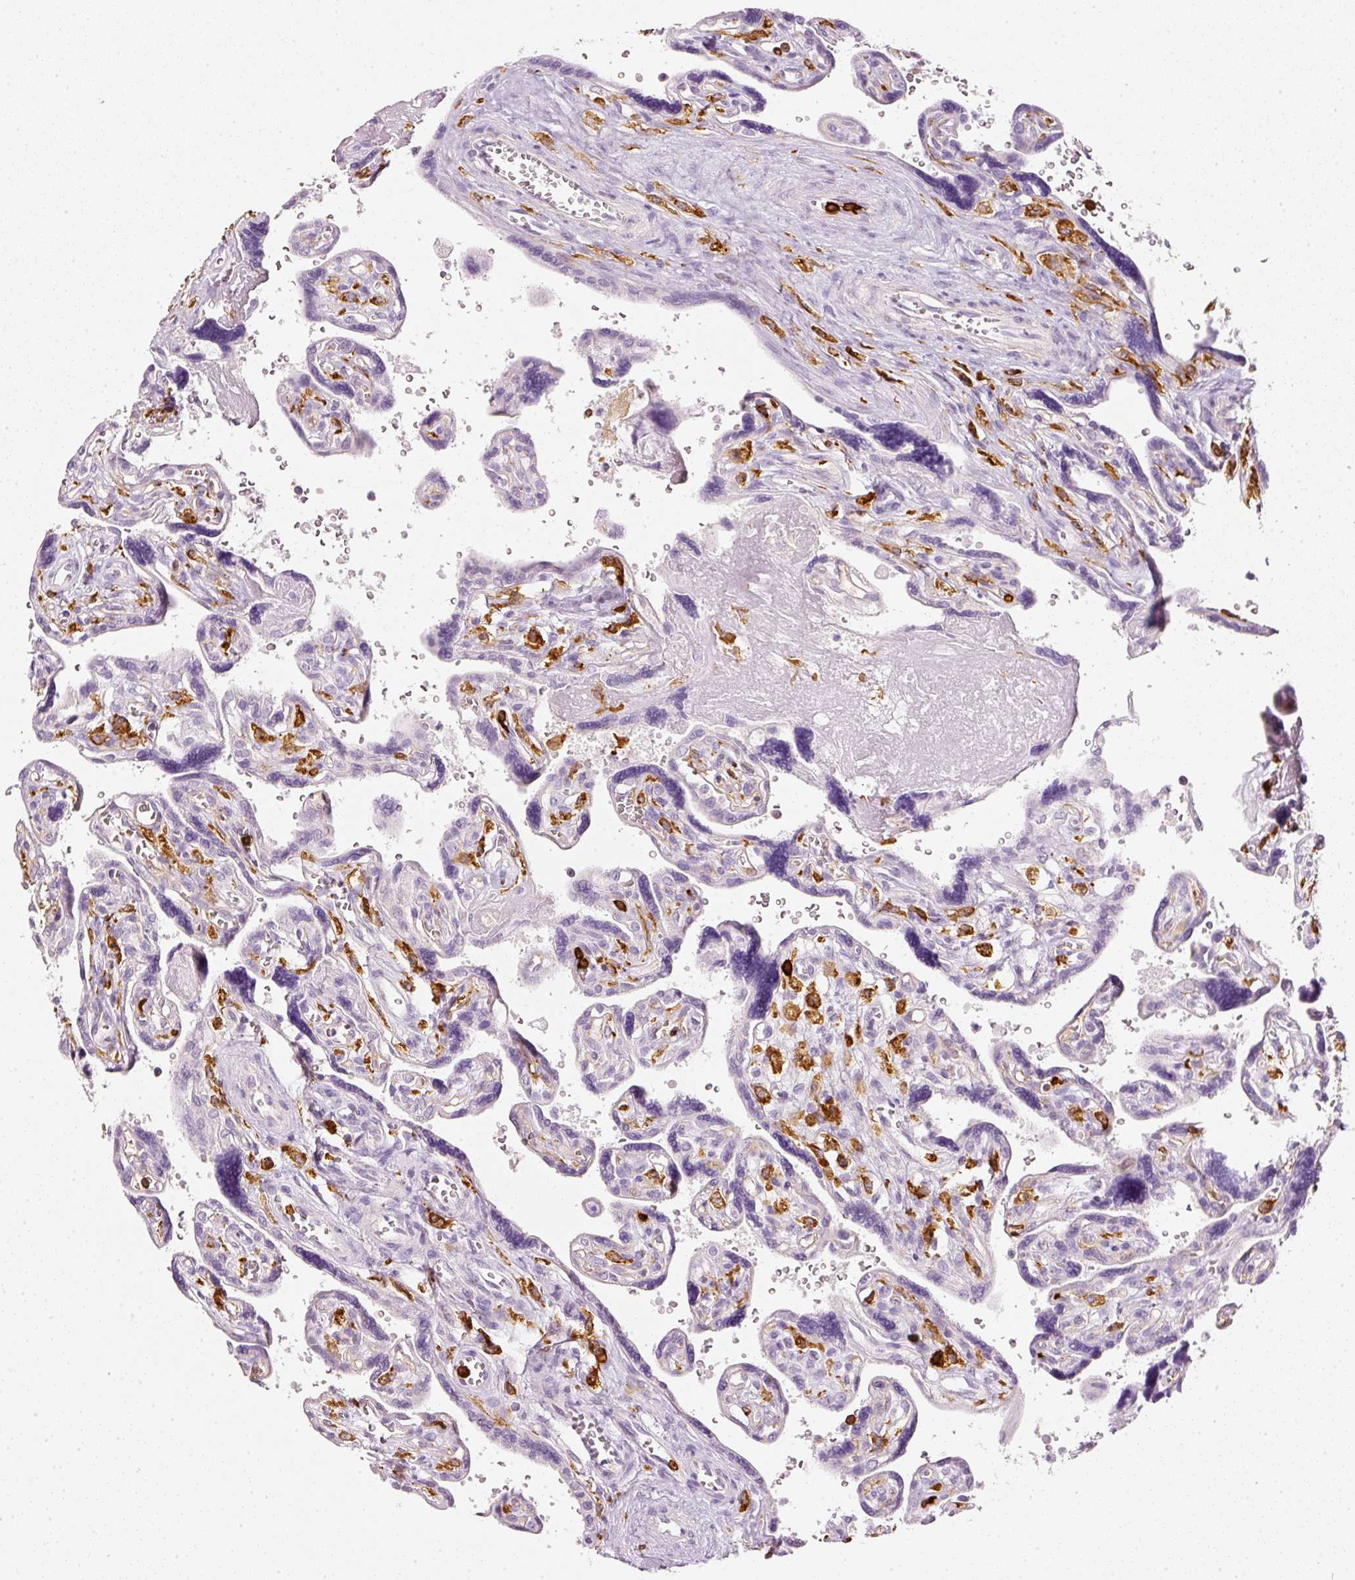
{"staining": {"intensity": "negative", "quantity": "none", "location": "none"}, "tissue": "placenta", "cell_type": "Decidual cells", "image_type": "normal", "snomed": [{"axis": "morphology", "description": "Normal tissue, NOS"}, {"axis": "topography", "description": "Placenta"}], "caption": "This is a micrograph of immunohistochemistry (IHC) staining of benign placenta, which shows no positivity in decidual cells. (Stains: DAB (3,3'-diaminobenzidine) immunohistochemistry (IHC) with hematoxylin counter stain, Microscopy: brightfield microscopy at high magnification).", "gene": "EVL", "patient": {"sex": "female", "age": 39}}